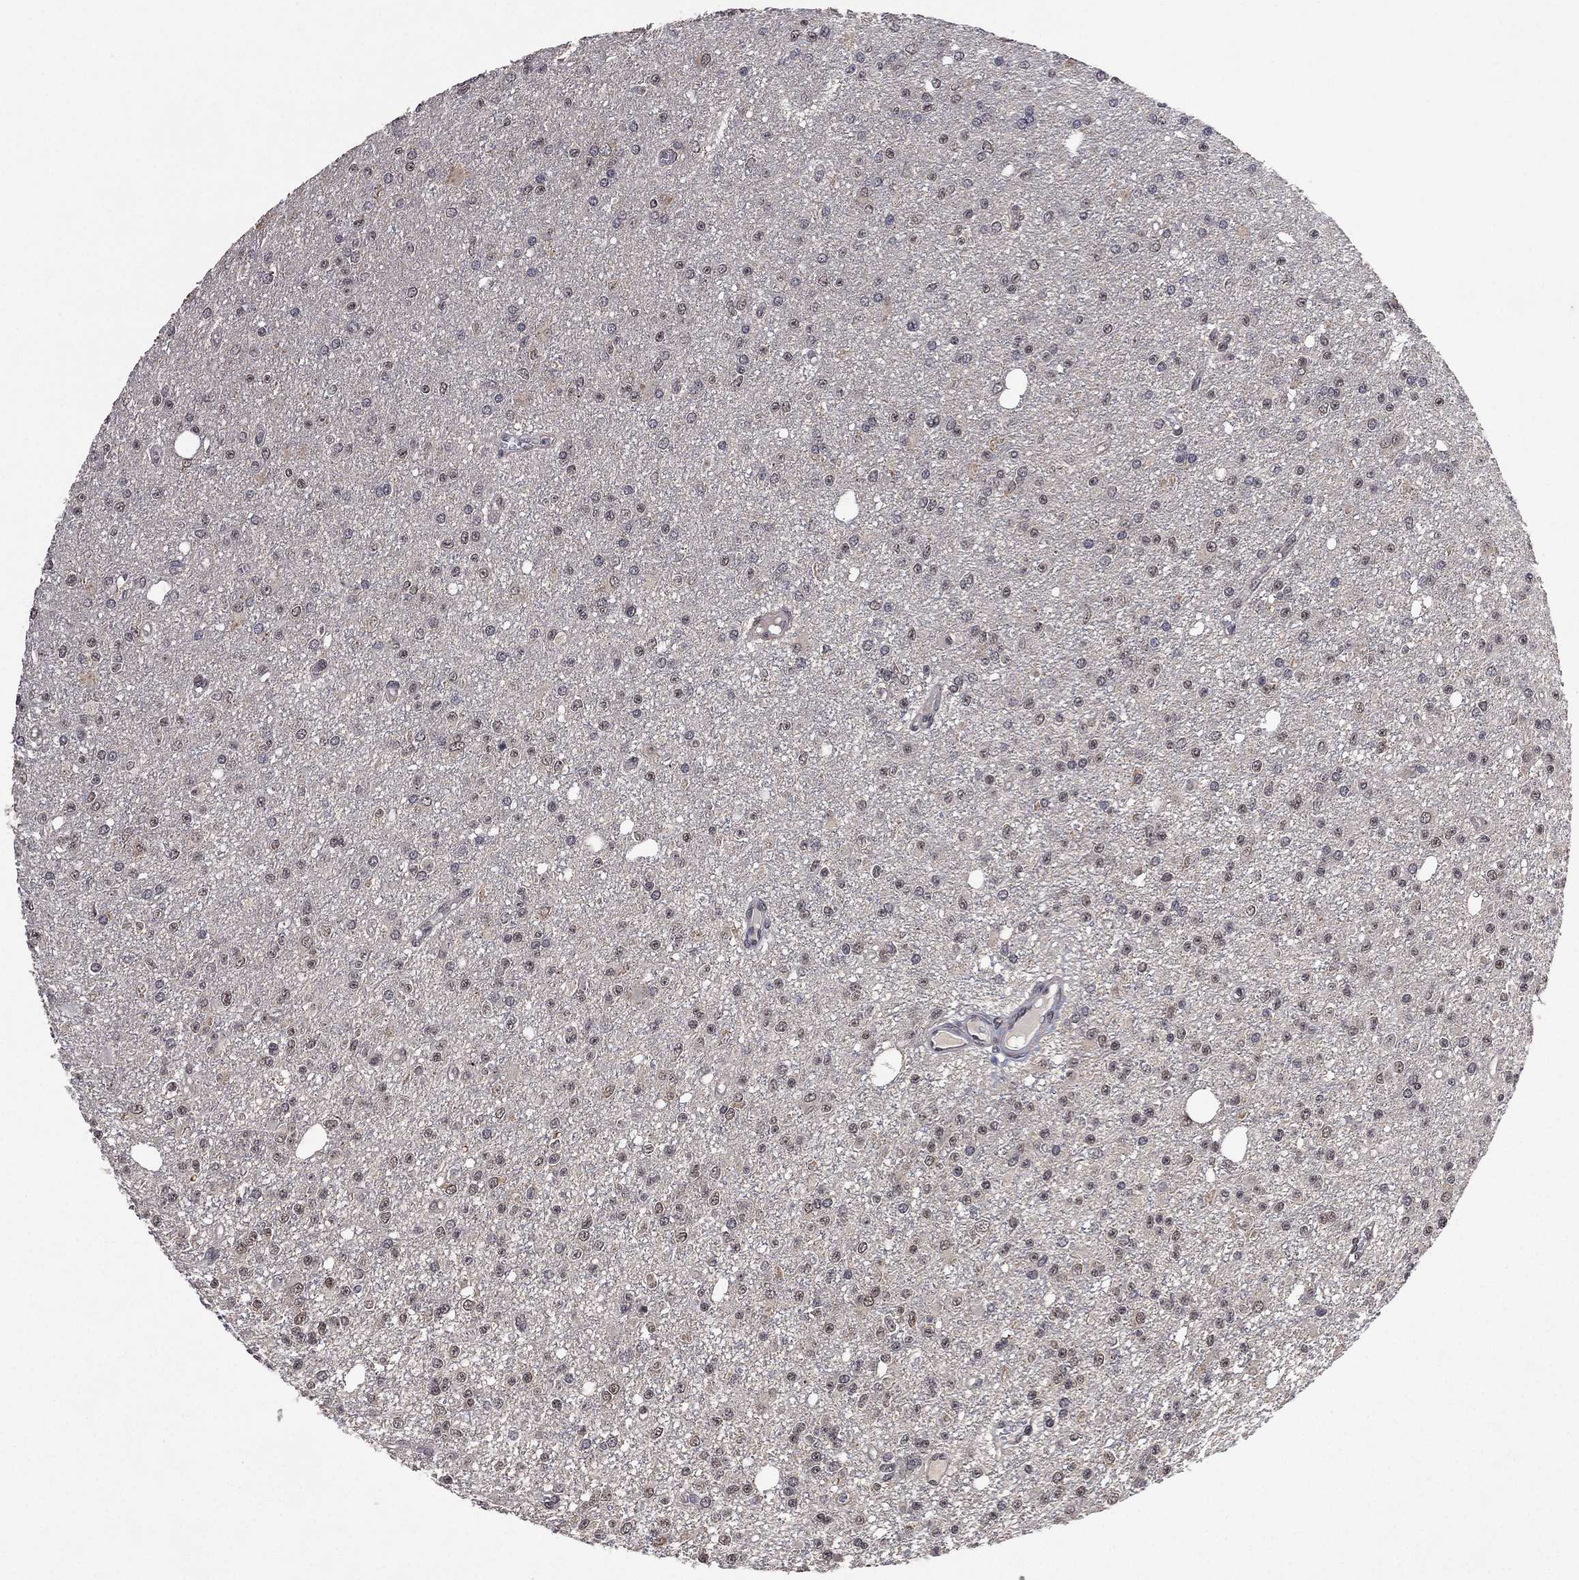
{"staining": {"intensity": "negative", "quantity": "none", "location": "none"}, "tissue": "glioma", "cell_type": "Tumor cells", "image_type": "cancer", "snomed": [{"axis": "morphology", "description": "Glioma, malignant, Low grade"}, {"axis": "topography", "description": "Brain"}], "caption": "Immunohistochemical staining of human glioma reveals no significant staining in tumor cells.", "gene": "NELFCD", "patient": {"sex": "female", "age": 45}}